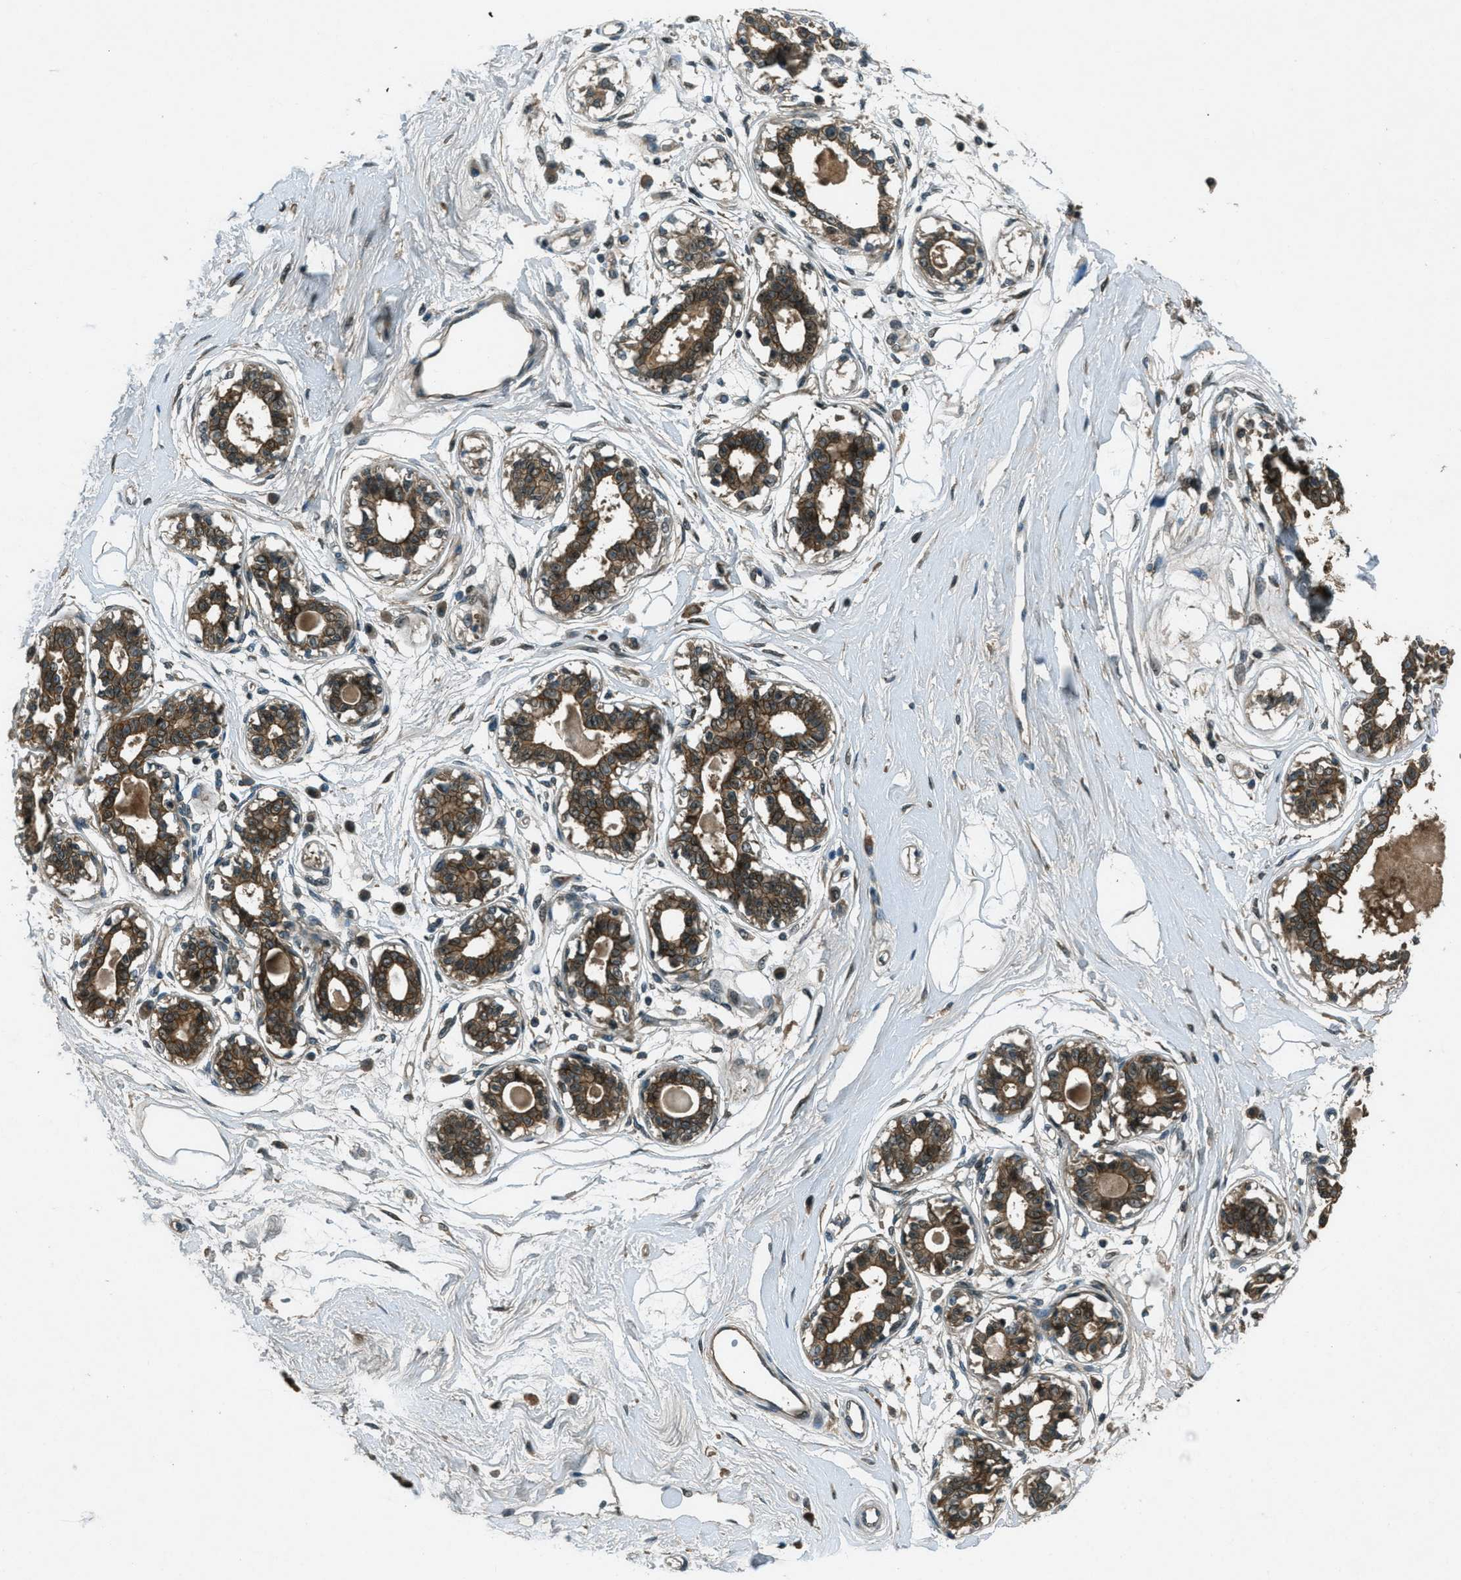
{"staining": {"intensity": "negative", "quantity": "none", "location": "none"}, "tissue": "breast", "cell_type": "Adipocytes", "image_type": "normal", "snomed": [{"axis": "morphology", "description": "Normal tissue, NOS"}, {"axis": "topography", "description": "Breast"}], "caption": "Adipocytes show no significant protein positivity in unremarkable breast.", "gene": "STK11", "patient": {"sex": "female", "age": 45}}